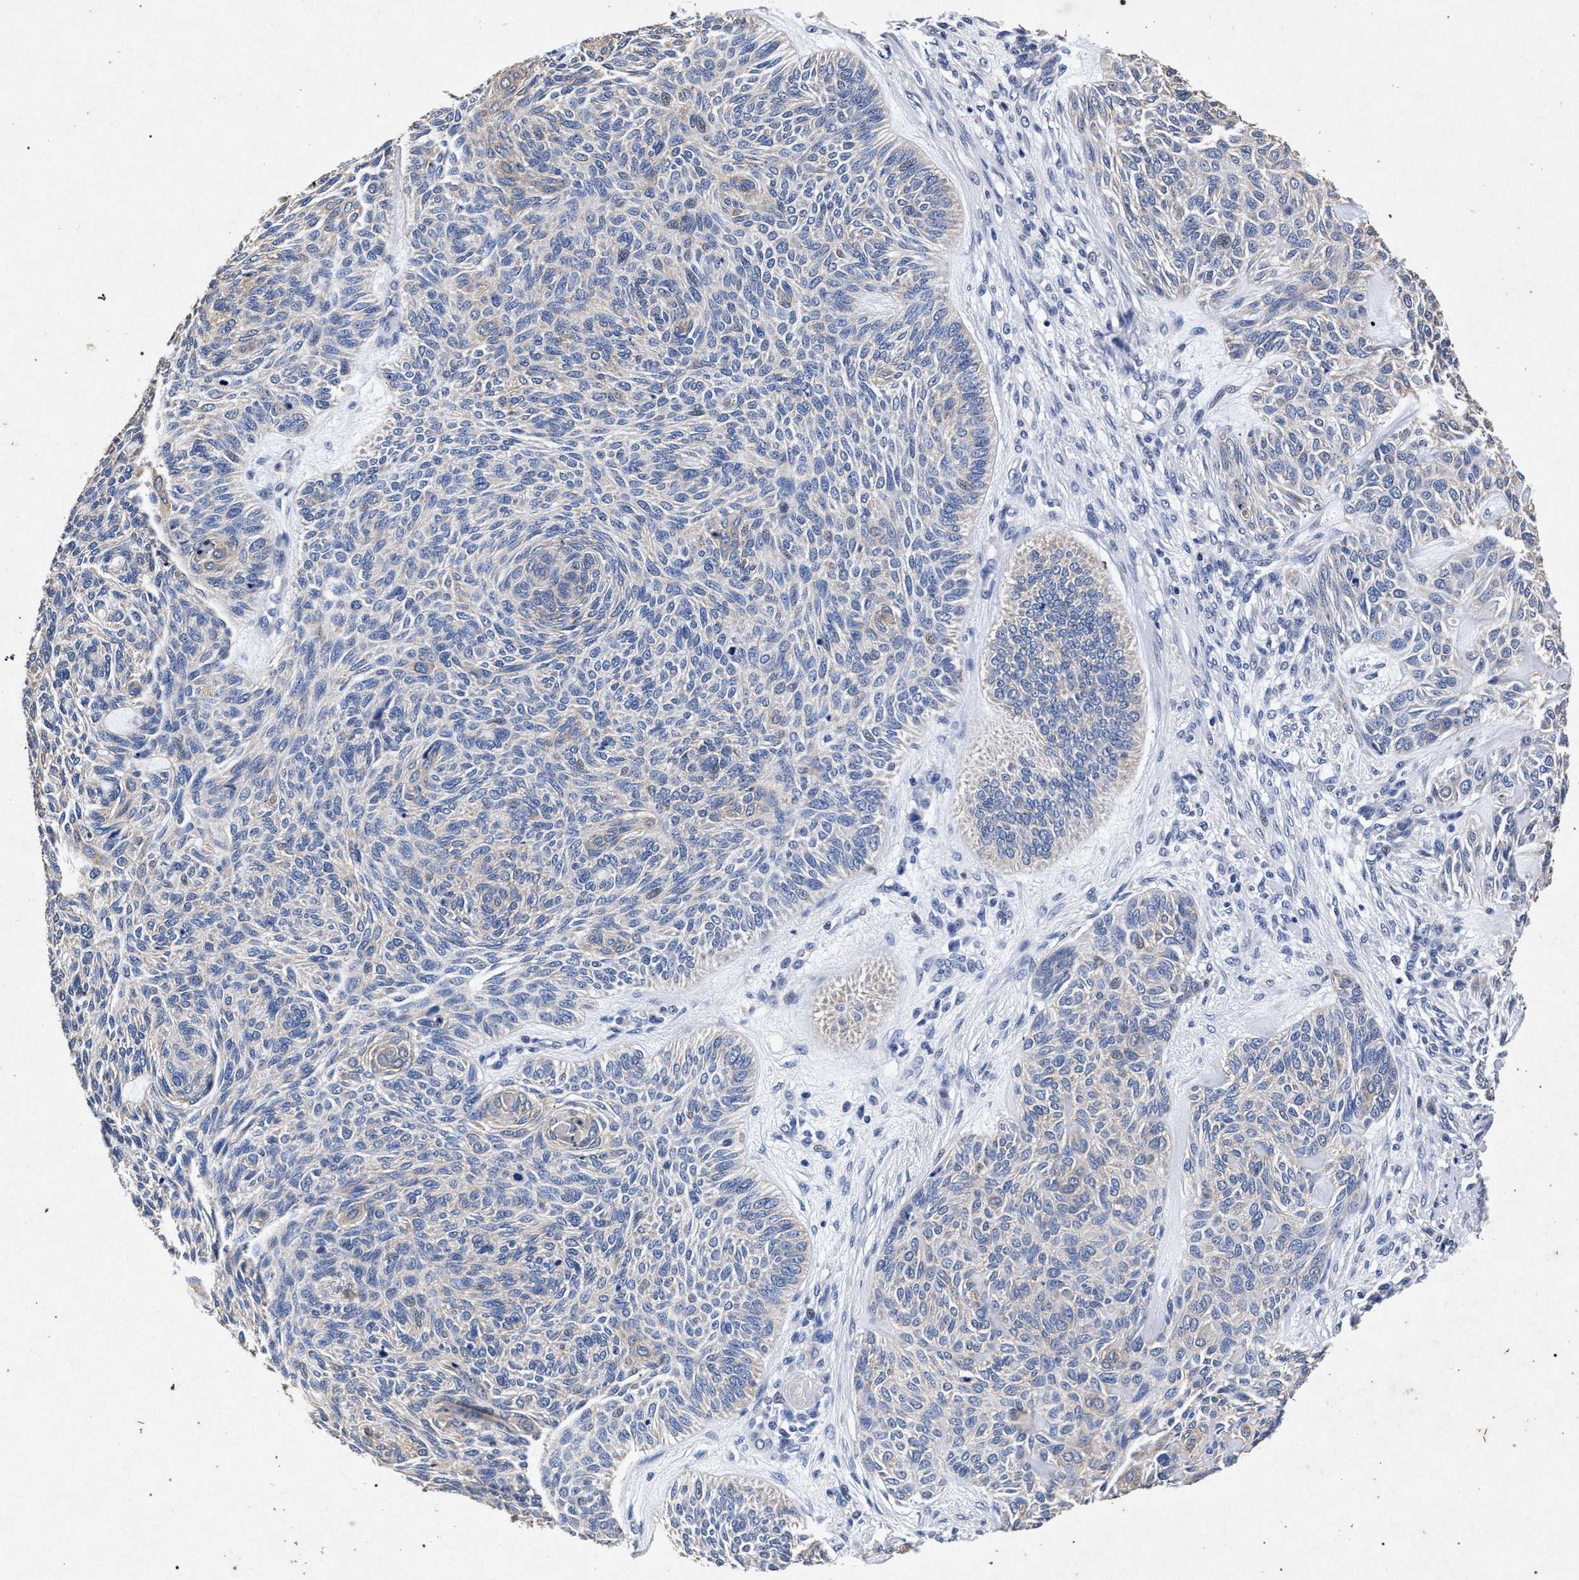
{"staining": {"intensity": "negative", "quantity": "none", "location": "none"}, "tissue": "skin cancer", "cell_type": "Tumor cells", "image_type": "cancer", "snomed": [{"axis": "morphology", "description": "Basal cell carcinoma"}, {"axis": "topography", "description": "Skin"}], "caption": "IHC image of neoplastic tissue: human skin cancer (basal cell carcinoma) stained with DAB shows no significant protein staining in tumor cells.", "gene": "ATP1A2", "patient": {"sex": "male", "age": 55}}